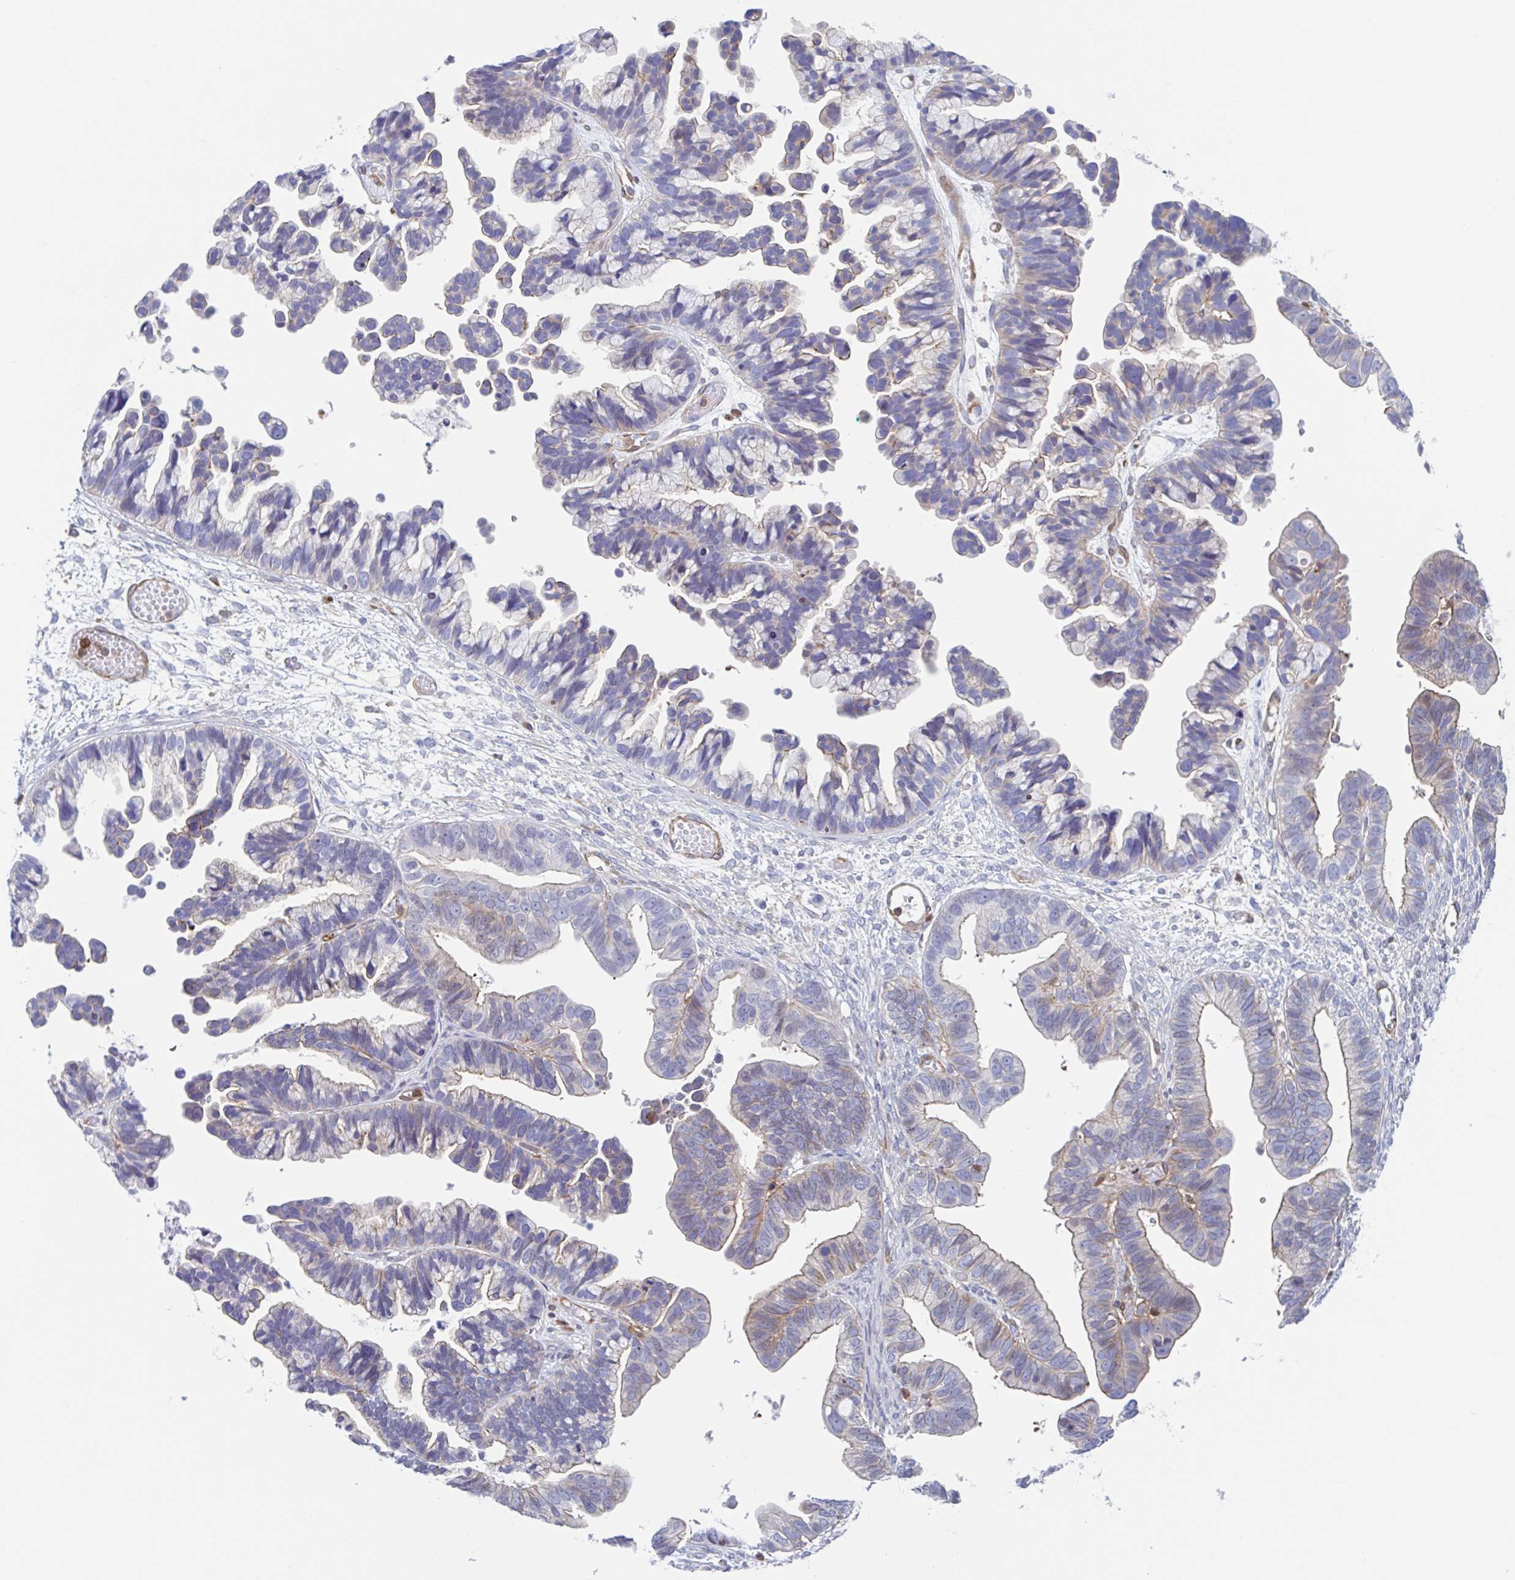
{"staining": {"intensity": "weak", "quantity": "25%-75%", "location": "cytoplasmic/membranous"}, "tissue": "ovarian cancer", "cell_type": "Tumor cells", "image_type": "cancer", "snomed": [{"axis": "morphology", "description": "Cystadenocarcinoma, serous, NOS"}, {"axis": "topography", "description": "Ovary"}], "caption": "Ovarian serous cystadenocarcinoma stained with a brown dye reveals weak cytoplasmic/membranous positive expression in approximately 25%-75% of tumor cells.", "gene": "EFHD1", "patient": {"sex": "female", "age": 56}}